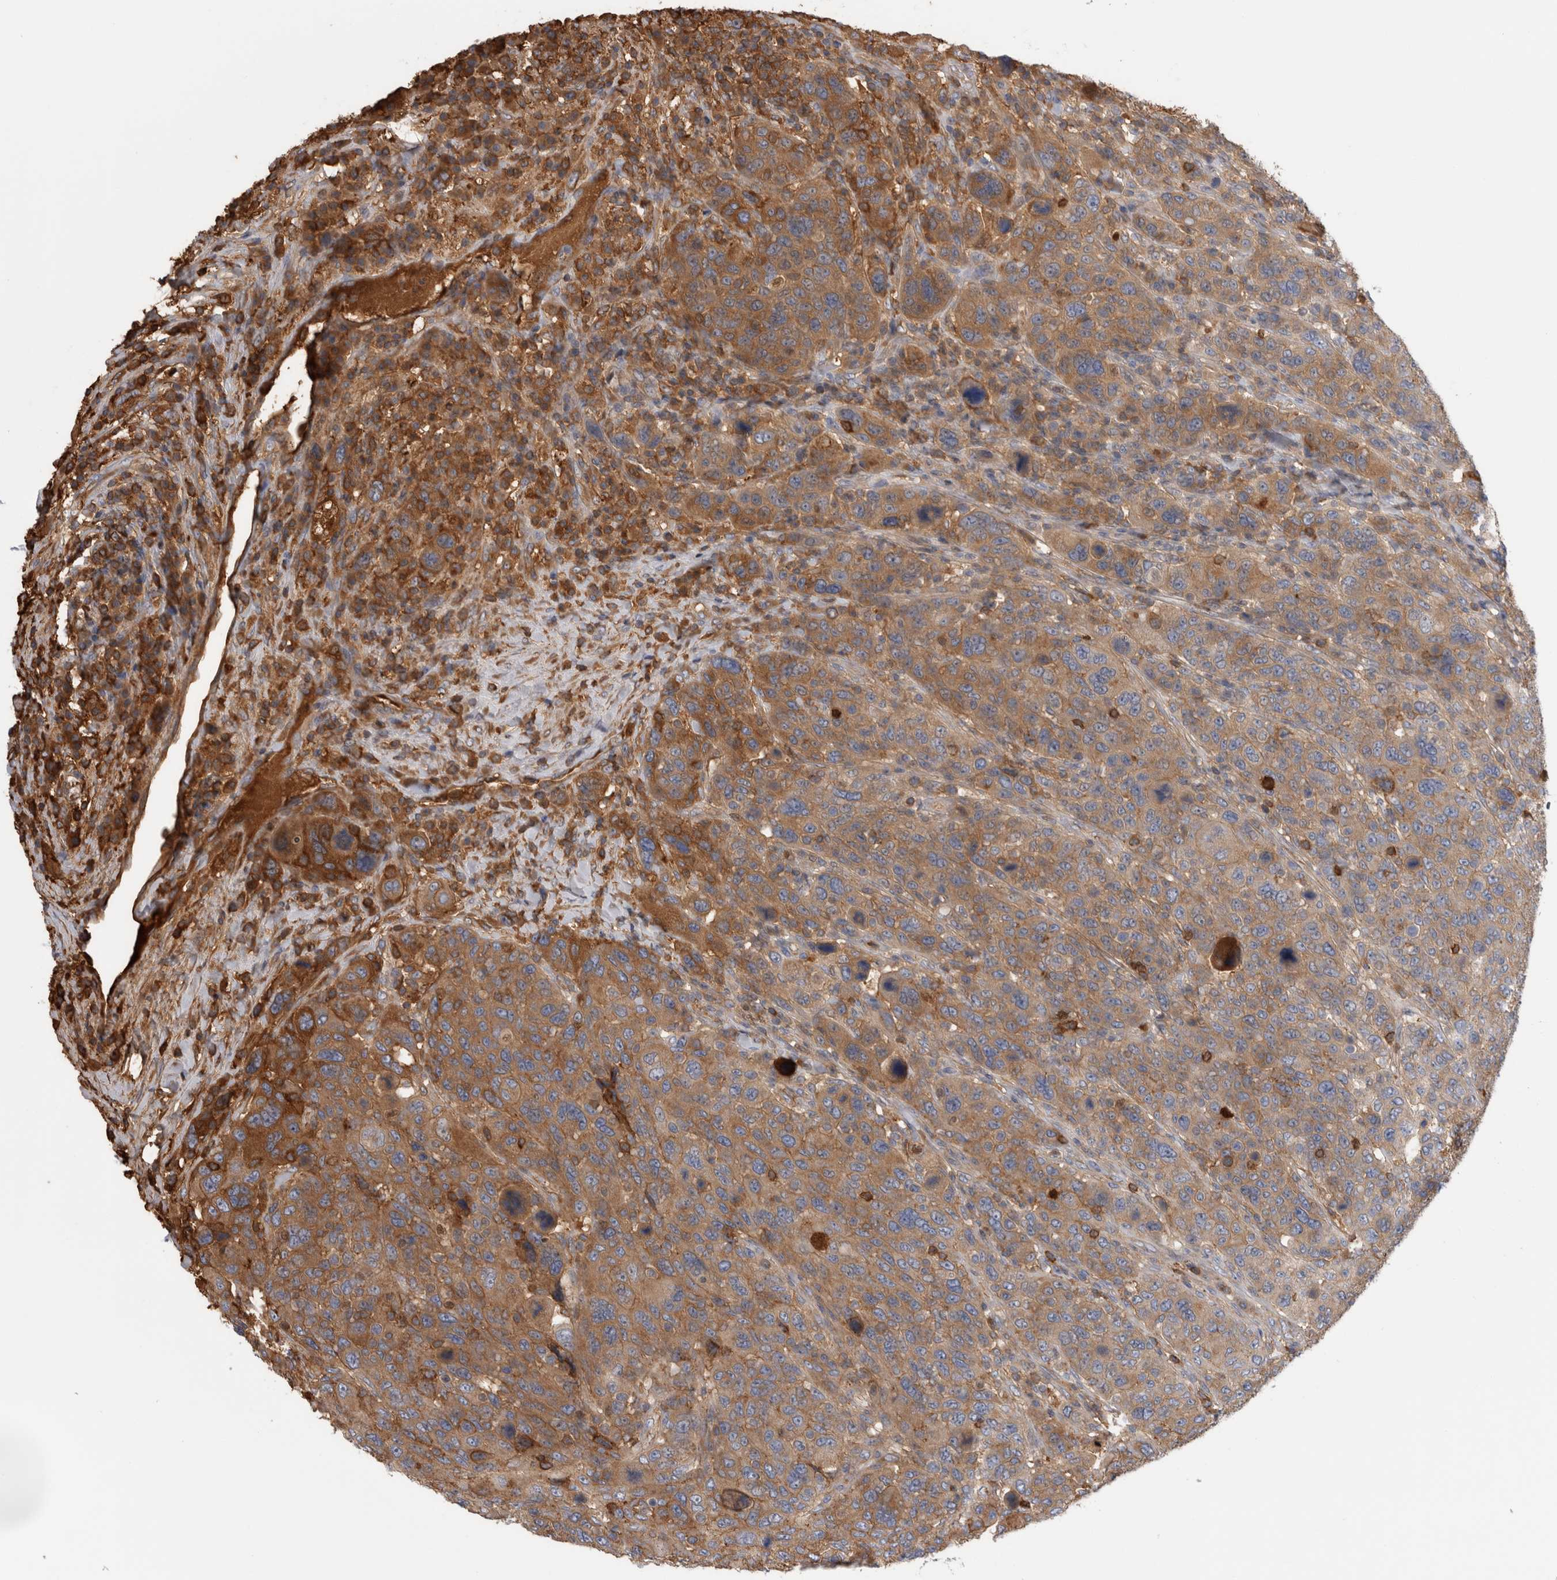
{"staining": {"intensity": "moderate", "quantity": ">75%", "location": "cytoplasmic/membranous"}, "tissue": "breast cancer", "cell_type": "Tumor cells", "image_type": "cancer", "snomed": [{"axis": "morphology", "description": "Duct carcinoma"}, {"axis": "topography", "description": "Breast"}], "caption": "An image of intraductal carcinoma (breast) stained for a protein demonstrates moderate cytoplasmic/membranous brown staining in tumor cells.", "gene": "TBCE", "patient": {"sex": "female", "age": 37}}